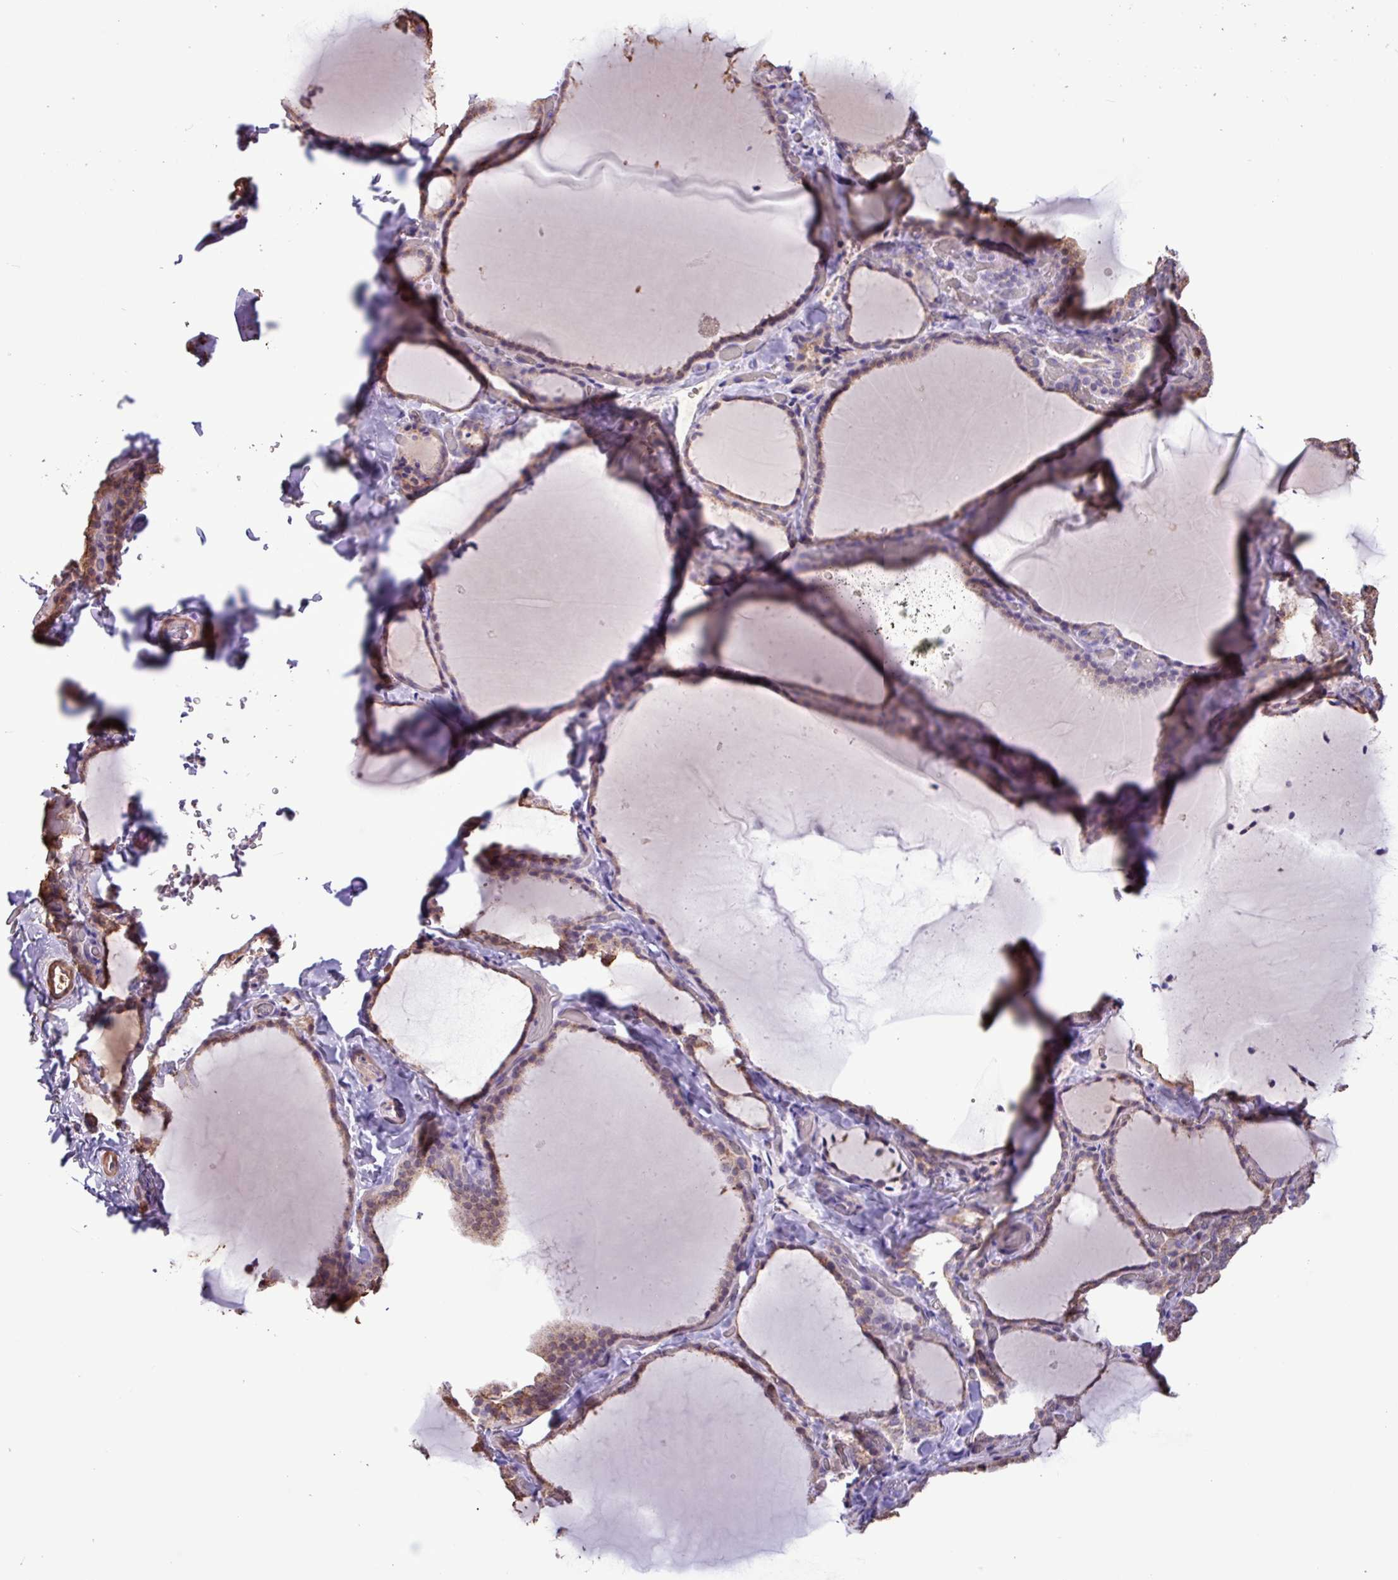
{"staining": {"intensity": "weak", "quantity": ">75%", "location": "cytoplasmic/membranous"}, "tissue": "thyroid gland", "cell_type": "Glandular cells", "image_type": "normal", "snomed": [{"axis": "morphology", "description": "Normal tissue, NOS"}, {"axis": "topography", "description": "Thyroid gland"}], "caption": "Brown immunohistochemical staining in normal human thyroid gland shows weak cytoplasmic/membranous expression in about >75% of glandular cells.", "gene": "CHST11", "patient": {"sex": "female", "age": 22}}